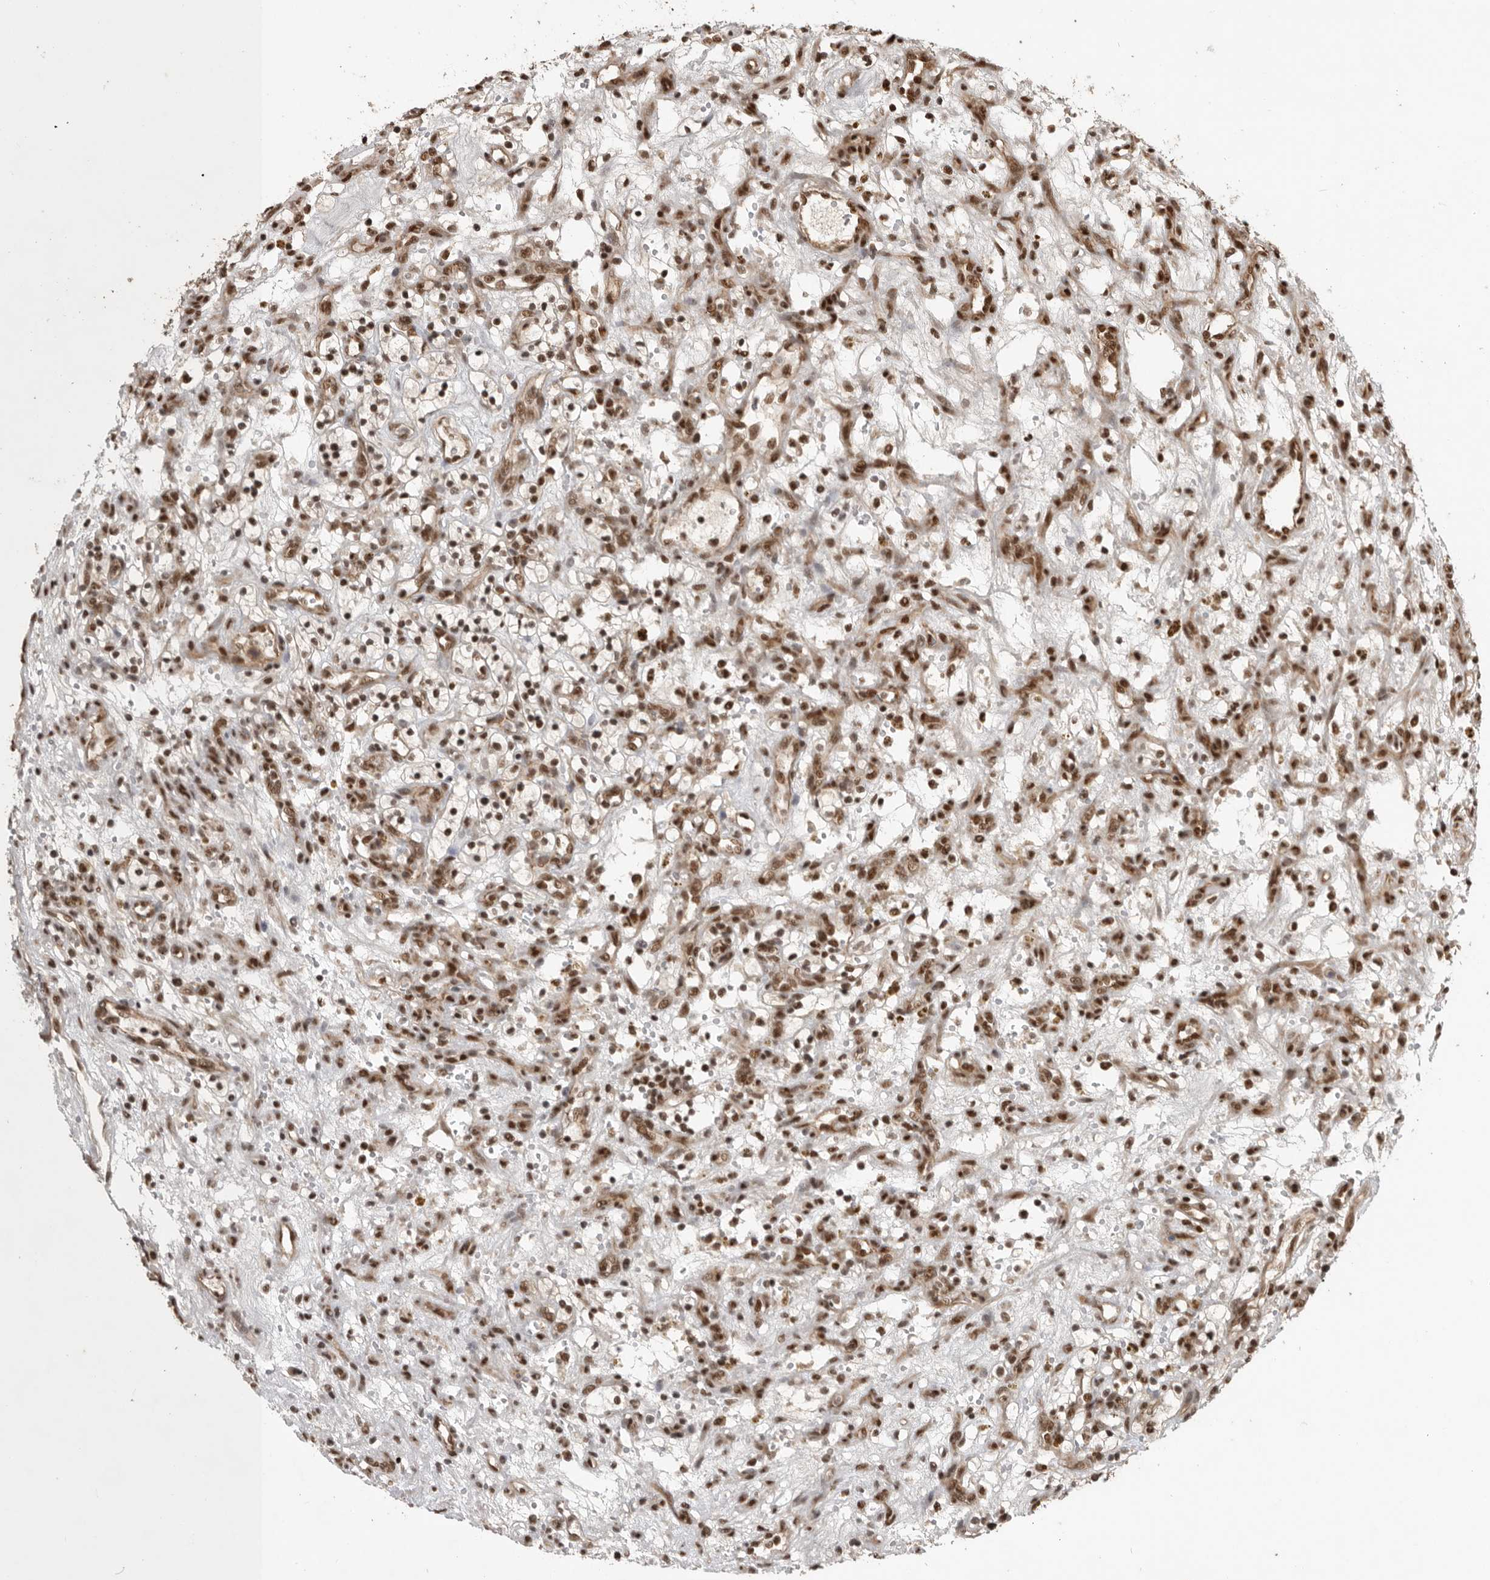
{"staining": {"intensity": "strong", "quantity": ">75%", "location": "nuclear"}, "tissue": "renal cancer", "cell_type": "Tumor cells", "image_type": "cancer", "snomed": [{"axis": "morphology", "description": "Adenocarcinoma, NOS"}, {"axis": "topography", "description": "Kidney"}], "caption": "Protein staining of renal cancer tissue reveals strong nuclear positivity in approximately >75% of tumor cells. The staining was performed using DAB, with brown indicating positive protein expression. Nuclei are stained blue with hematoxylin.", "gene": "CBLL1", "patient": {"sex": "female", "age": 57}}